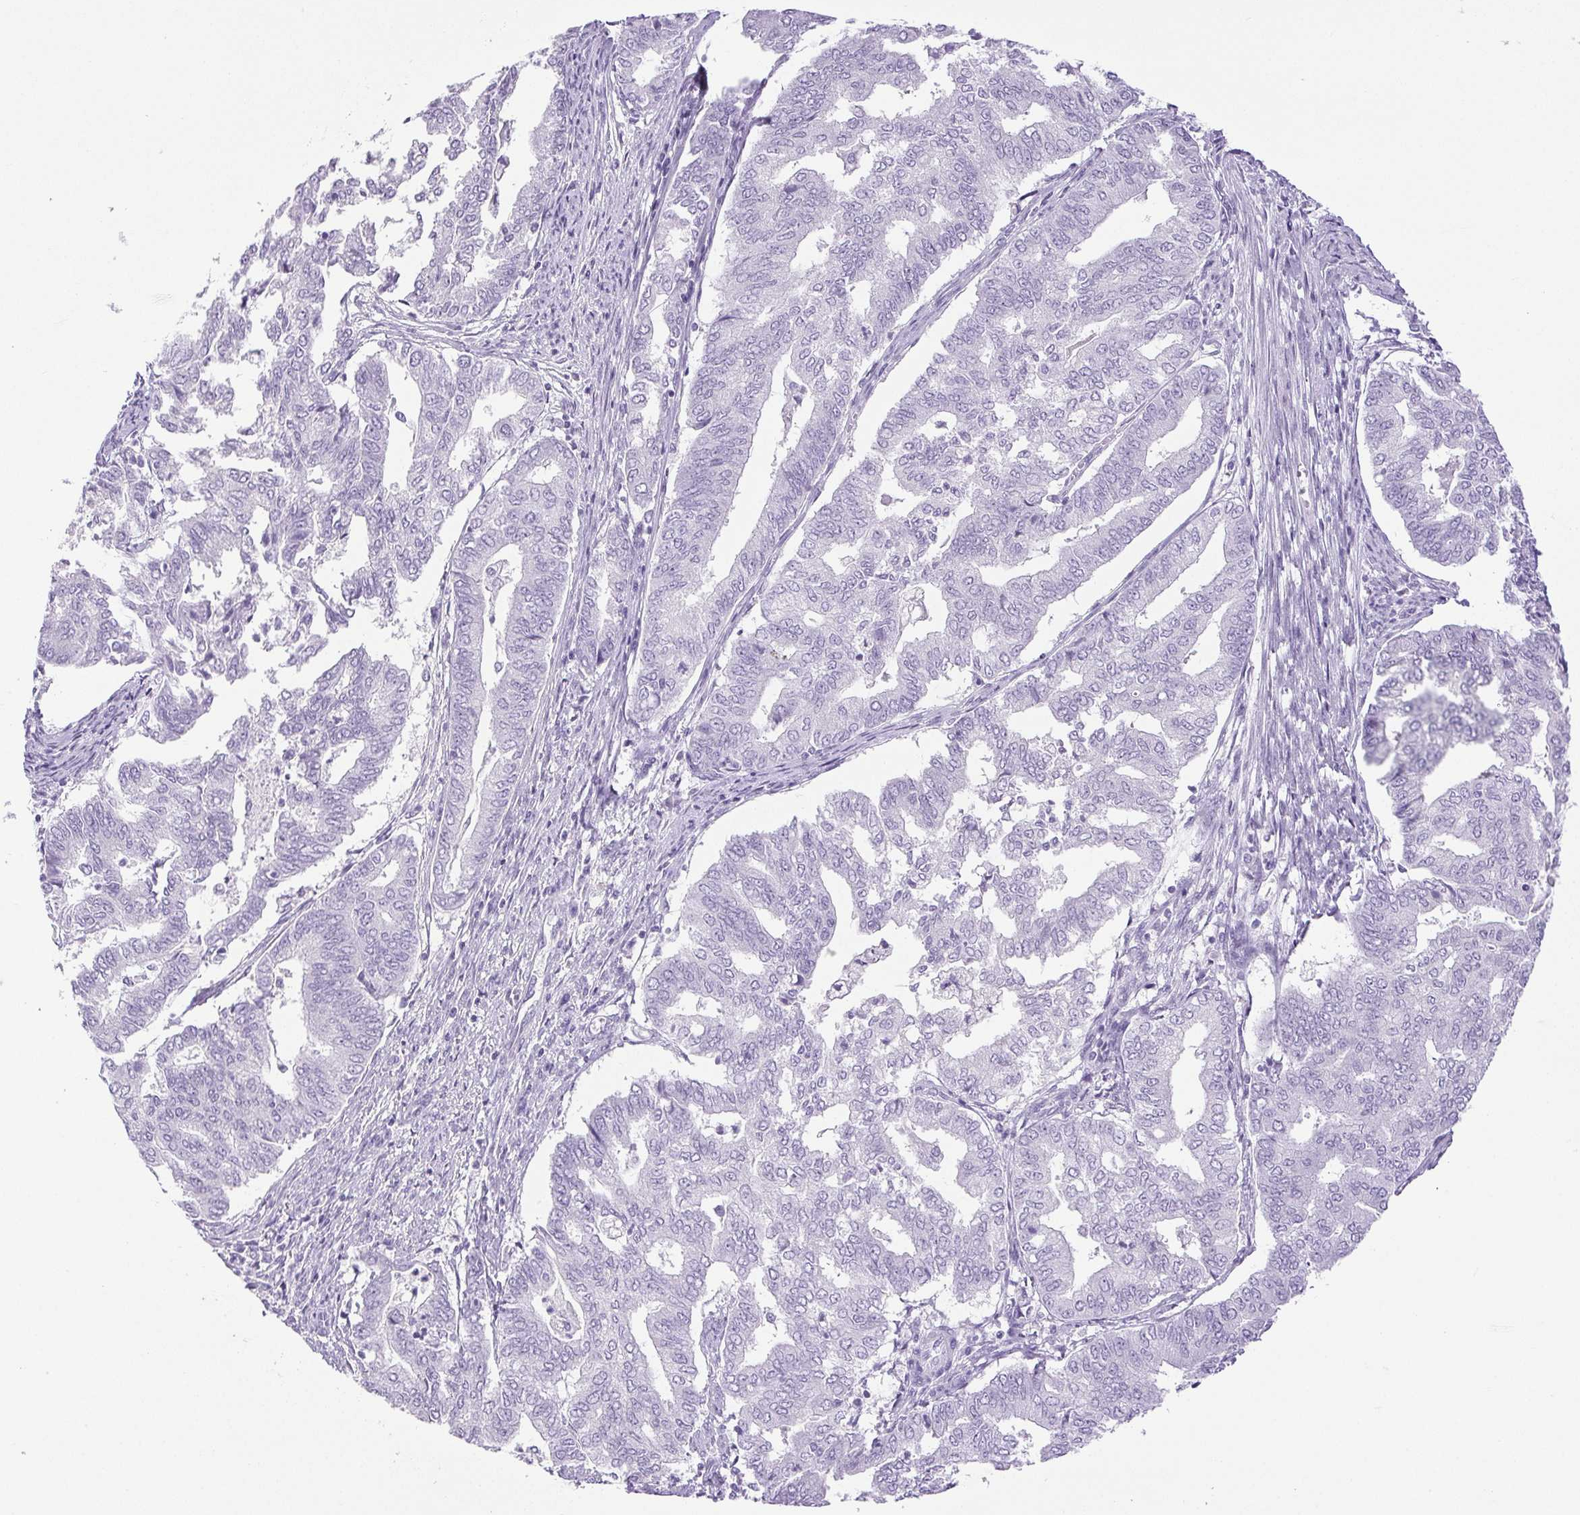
{"staining": {"intensity": "negative", "quantity": "none", "location": "none"}, "tissue": "endometrial cancer", "cell_type": "Tumor cells", "image_type": "cancer", "snomed": [{"axis": "morphology", "description": "Adenocarcinoma, NOS"}, {"axis": "topography", "description": "Endometrium"}], "caption": "DAB immunohistochemical staining of human endometrial adenocarcinoma exhibits no significant positivity in tumor cells.", "gene": "HLA-G", "patient": {"sex": "female", "age": 79}}